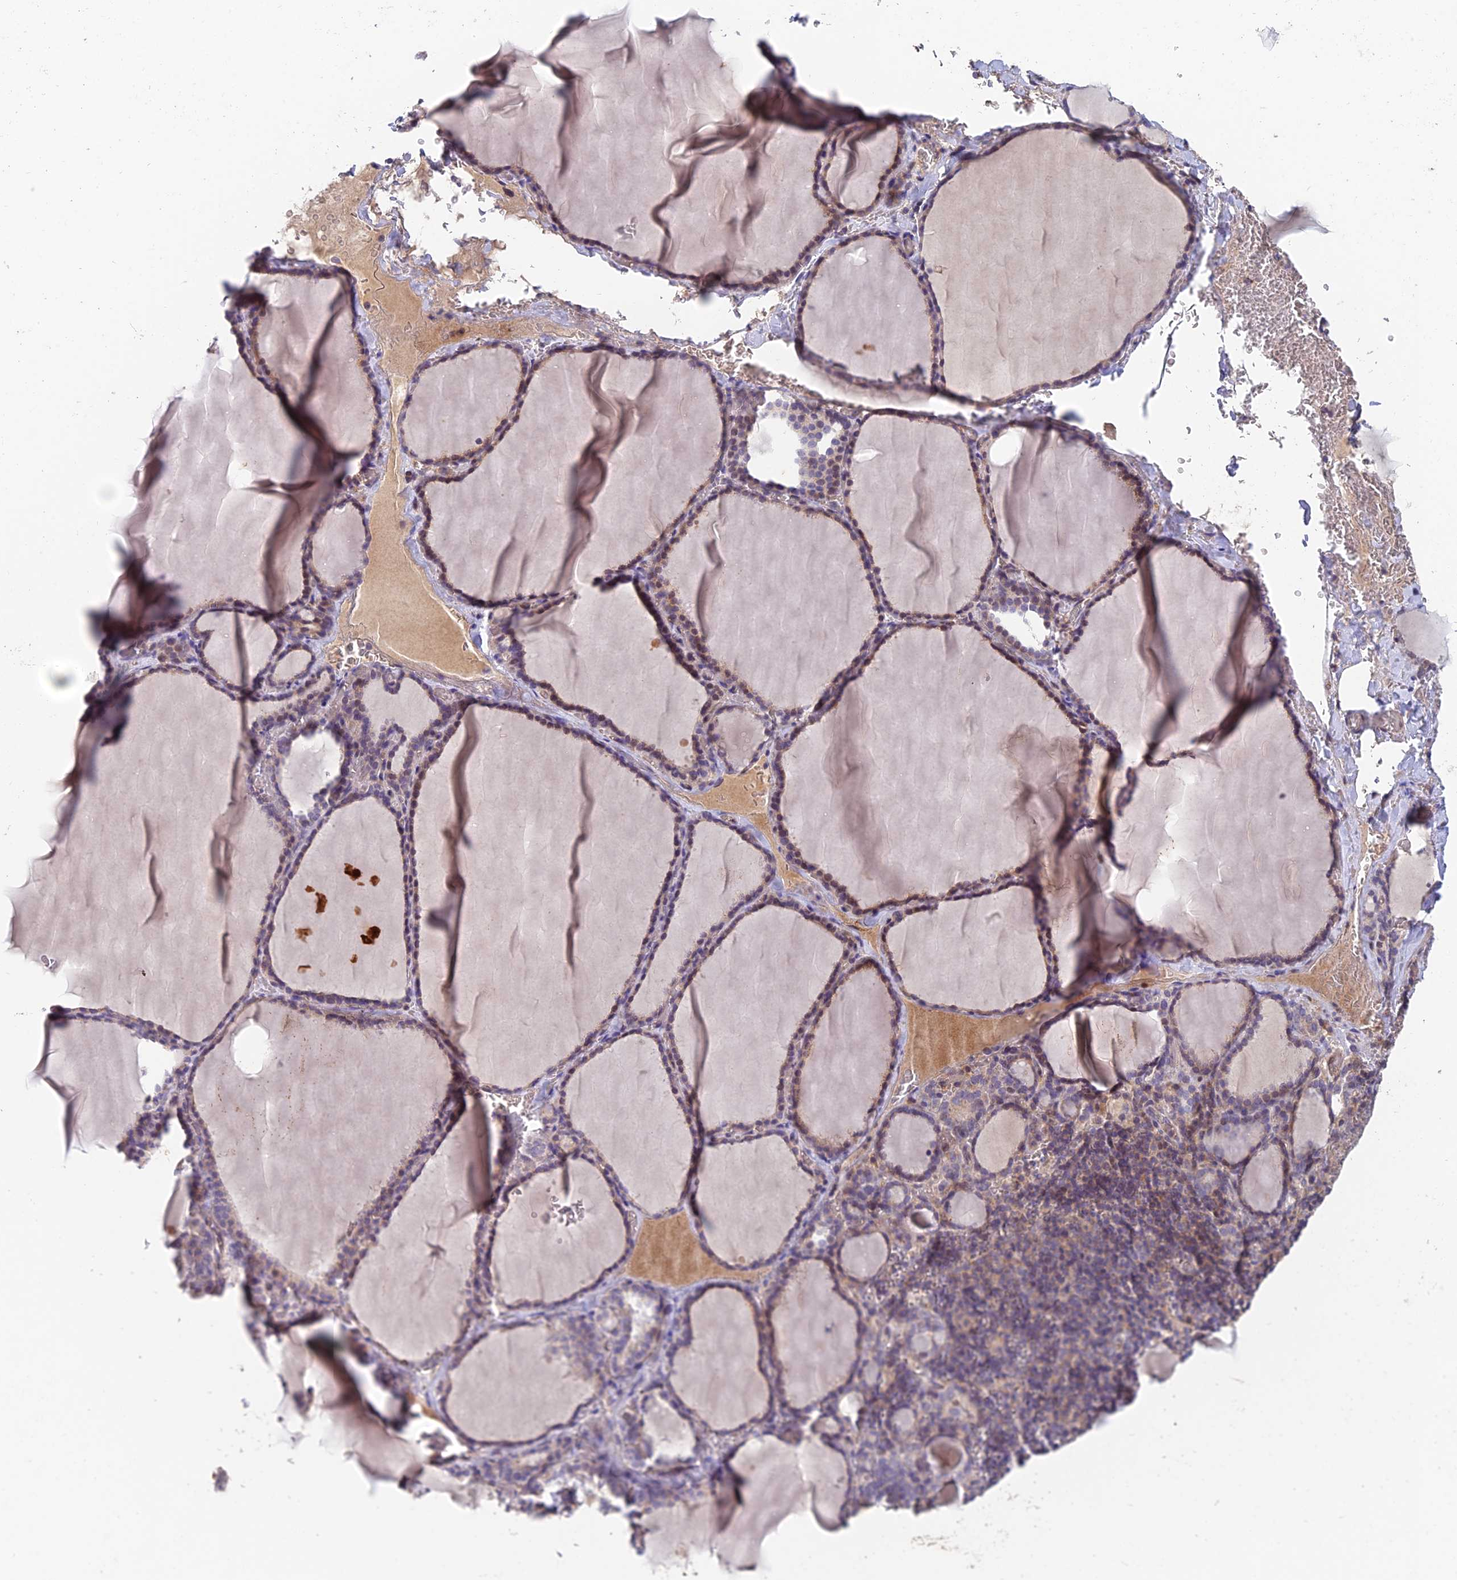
{"staining": {"intensity": "weak", "quantity": "25%-75%", "location": "cytoplasmic/membranous,nuclear"}, "tissue": "thyroid gland", "cell_type": "Glandular cells", "image_type": "normal", "snomed": [{"axis": "morphology", "description": "Normal tissue, NOS"}, {"axis": "topography", "description": "Thyroid gland"}], "caption": "Protein staining of unremarkable thyroid gland demonstrates weak cytoplasmic/membranous,nuclear positivity in approximately 25%-75% of glandular cells.", "gene": "ADAMTS13", "patient": {"sex": "female", "age": 39}}